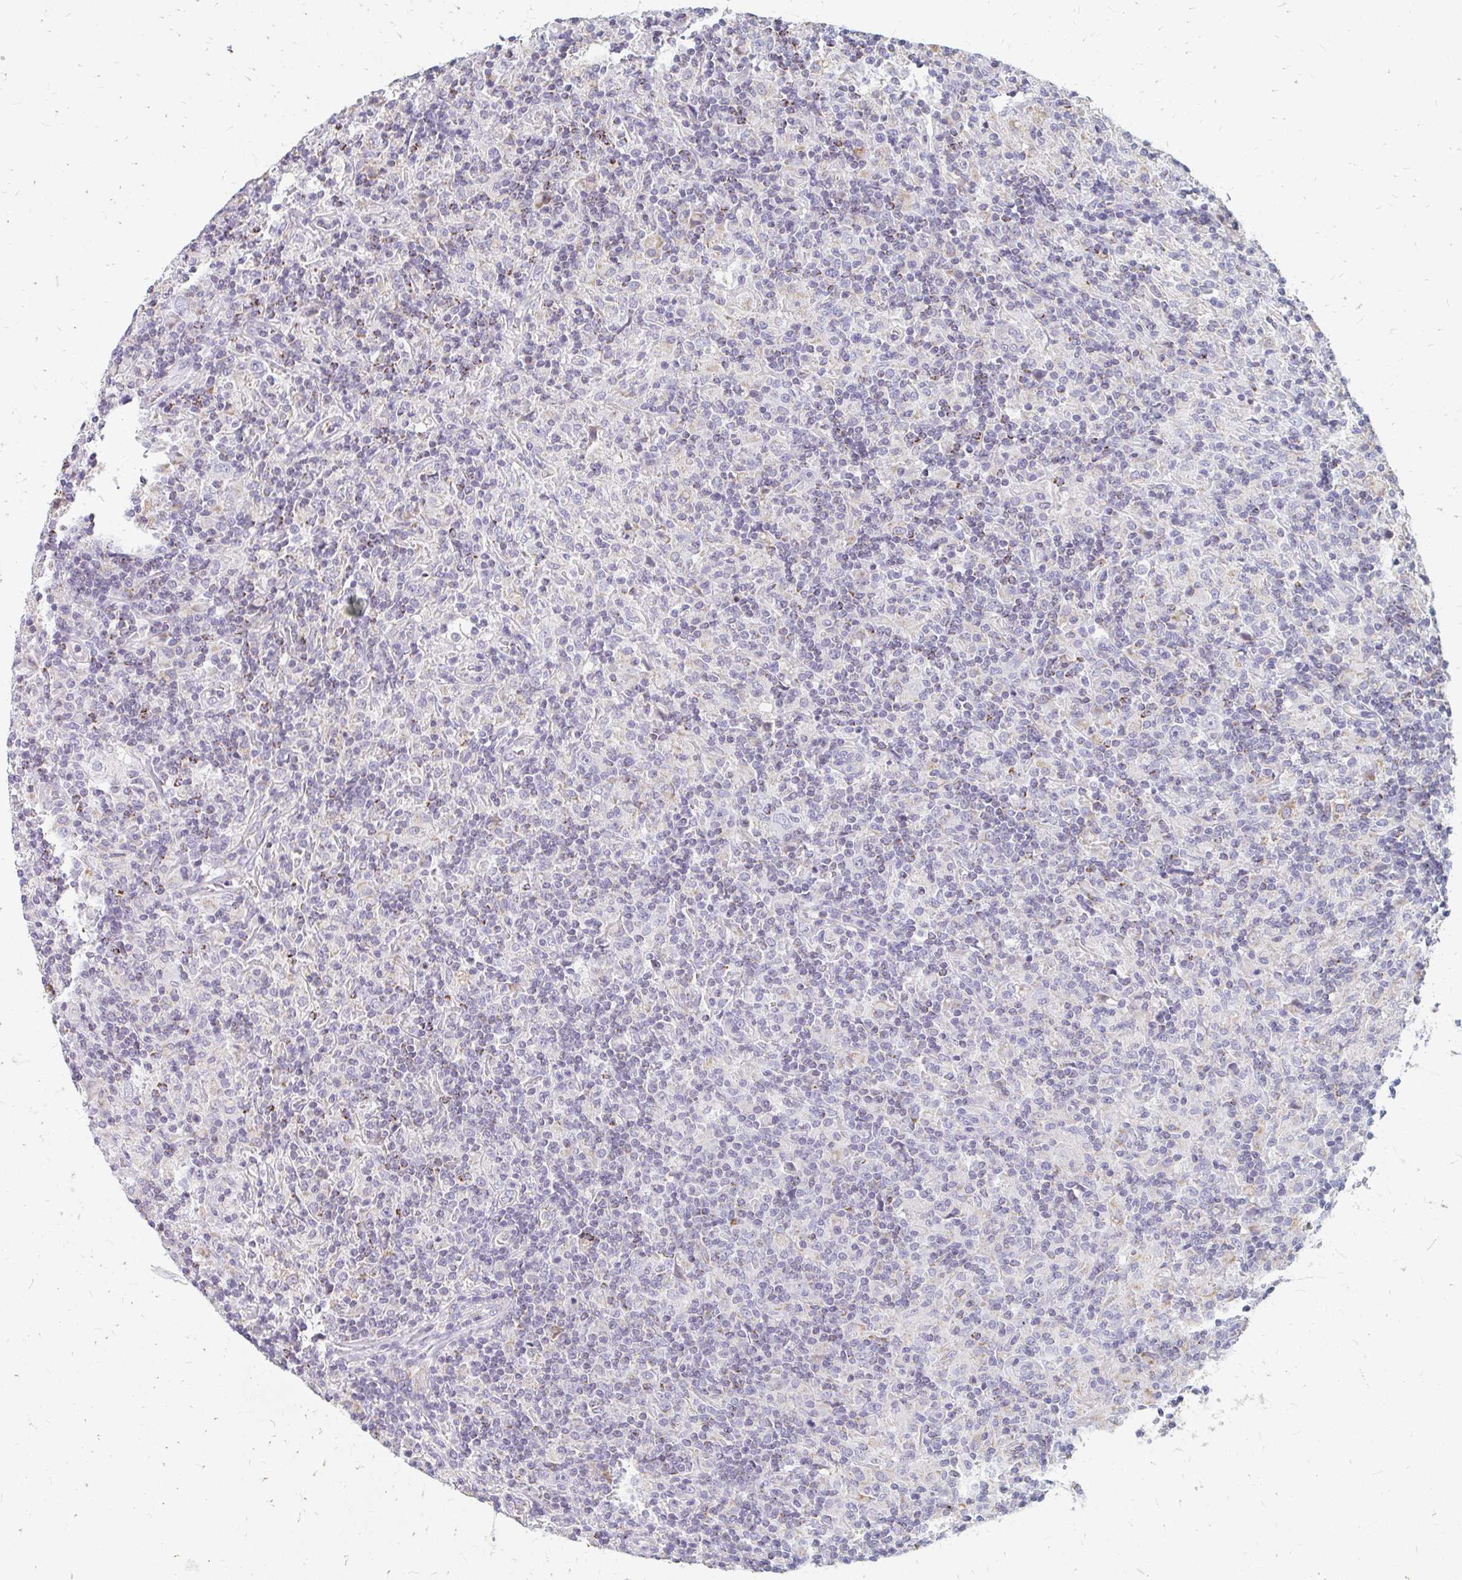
{"staining": {"intensity": "negative", "quantity": "none", "location": "none"}, "tissue": "lymphoma", "cell_type": "Tumor cells", "image_type": "cancer", "snomed": [{"axis": "morphology", "description": "Hodgkin's disease, NOS"}, {"axis": "topography", "description": "Lymph node"}], "caption": "An image of human Hodgkin's disease is negative for staining in tumor cells.", "gene": "OR10V1", "patient": {"sex": "male", "age": 70}}